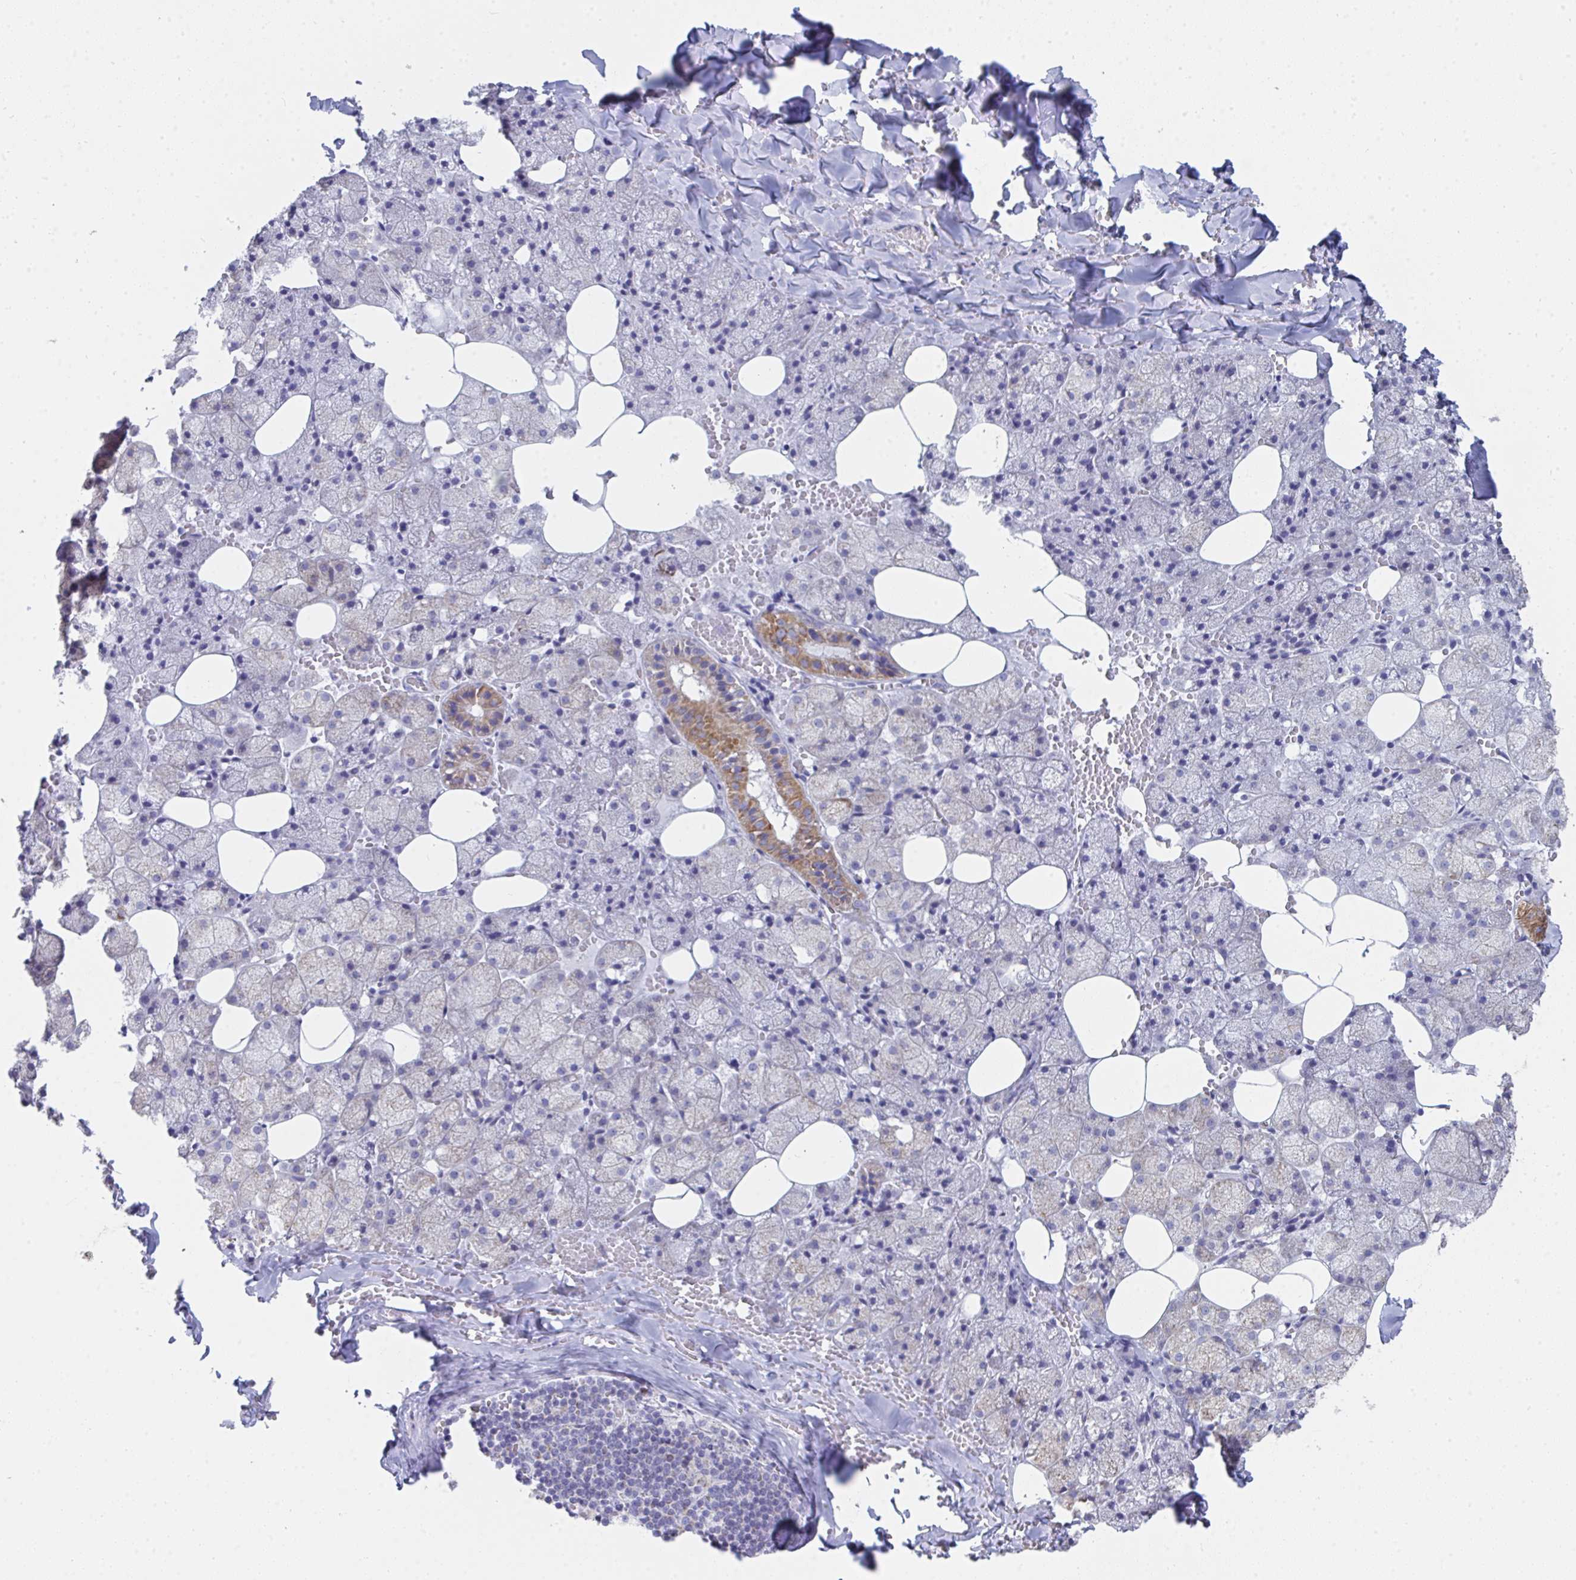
{"staining": {"intensity": "moderate", "quantity": "25%-75%", "location": "cytoplasmic/membranous"}, "tissue": "salivary gland", "cell_type": "Glandular cells", "image_type": "normal", "snomed": [{"axis": "morphology", "description": "Normal tissue, NOS"}, {"axis": "topography", "description": "Salivary gland"}, {"axis": "topography", "description": "Peripheral nerve tissue"}], "caption": "This is a histology image of immunohistochemistry (IHC) staining of benign salivary gland, which shows moderate expression in the cytoplasmic/membranous of glandular cells.", "gene": "AIFM1", "patient": {"sex": "male", "age": 38}}